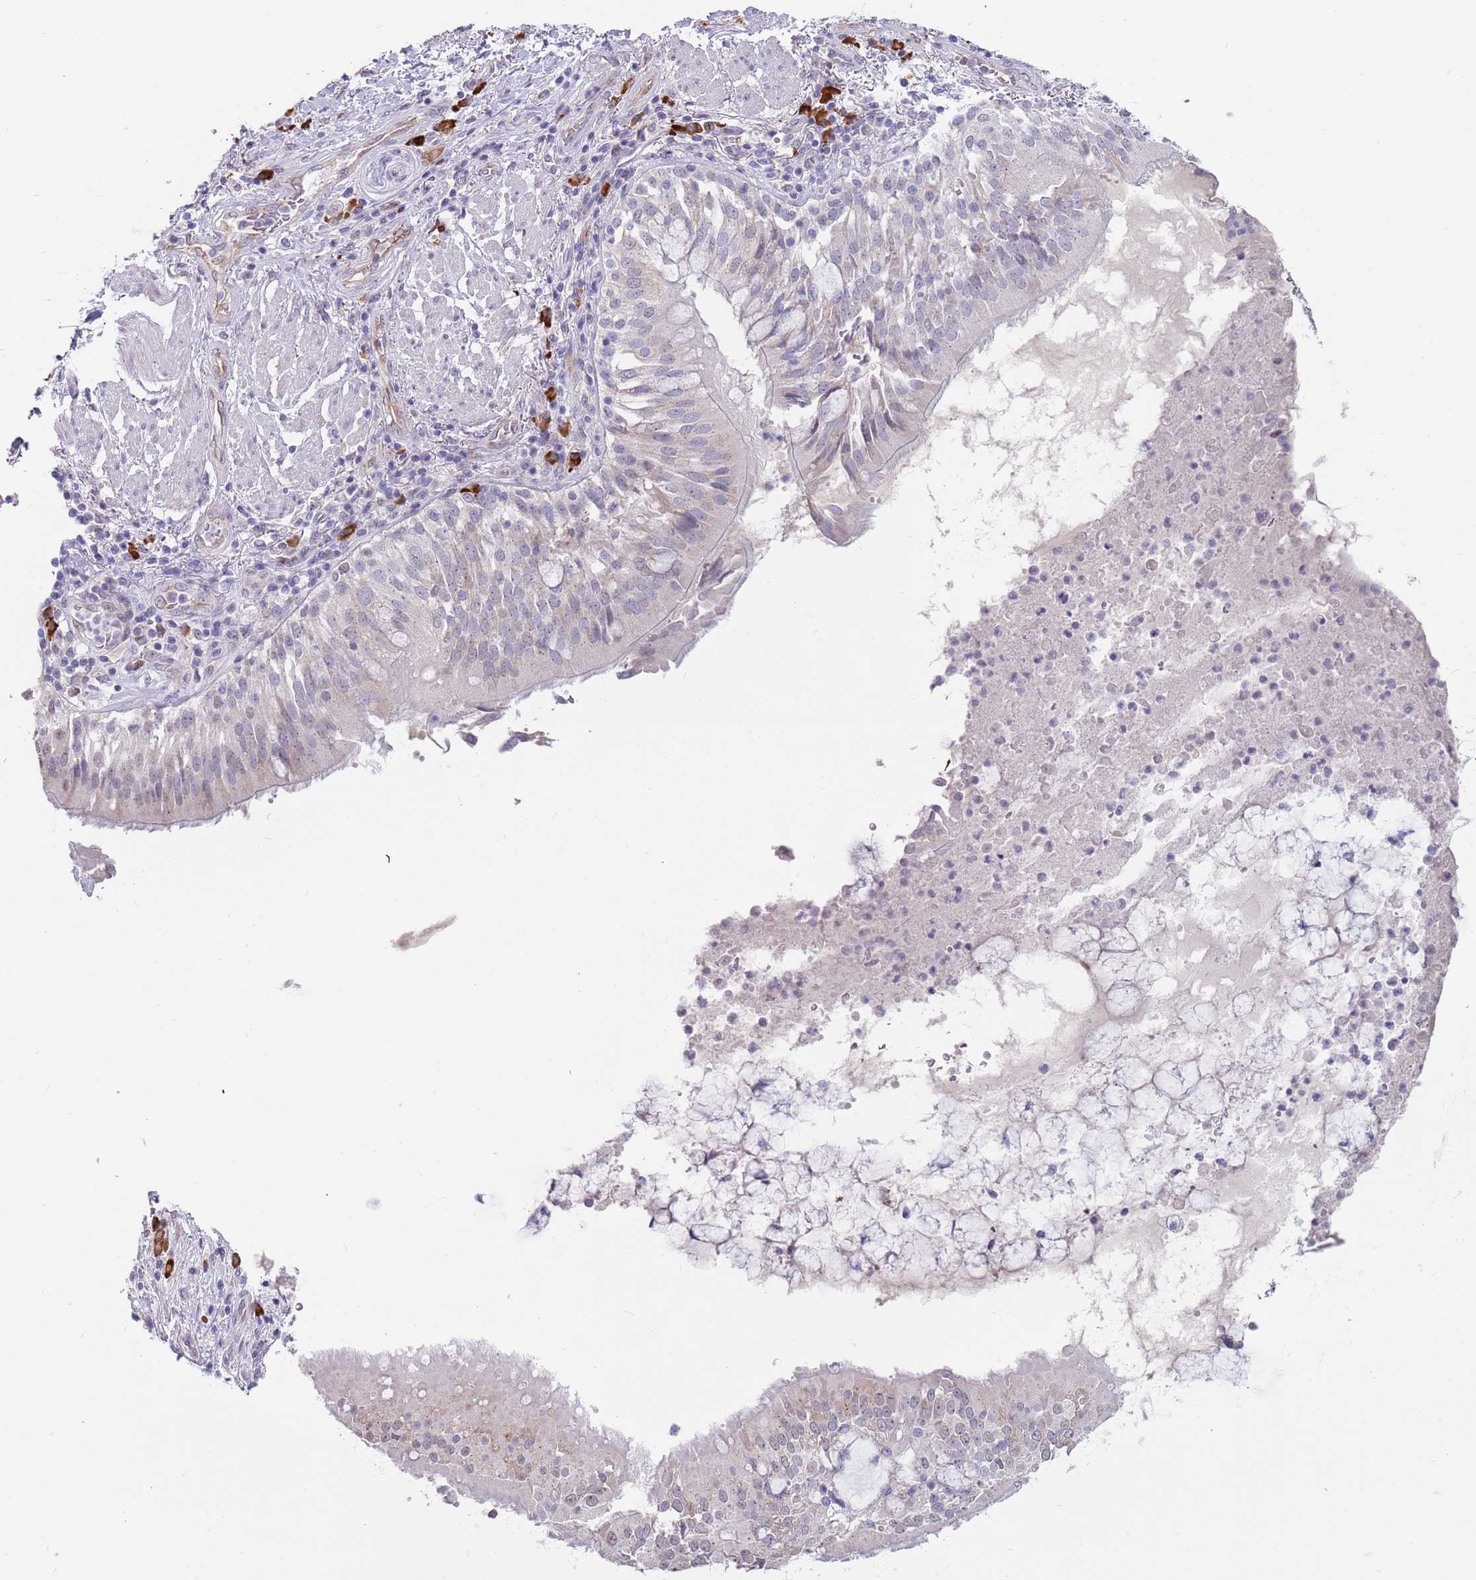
{"staining": {"intensity": "negative", "quantity": "none", "location": "none"}, "tissue": "adipose tissue", "cell_type": "Adipocytes", "image_type": "normal", "snomed": [{"axis": "morphology", "description": "Normal tissue, NOS"}, {"axis": "morphology", "description": "Squamous cell carcinoma, NOS"}, {"axis": "topography", "description": "Bronchus"}, {"axis": "topography", "description": "Lung"}], "caption": "Immunohistochemistry (IHC) micrograph of normal adipose tissue: human adipose tissue stained with DAB (3,3'-diaminobenzidine) reveals no significant protein staining in adipocytes.", "gene": "TNRC6C", "patient": {"sex": "male", "age": 64}}